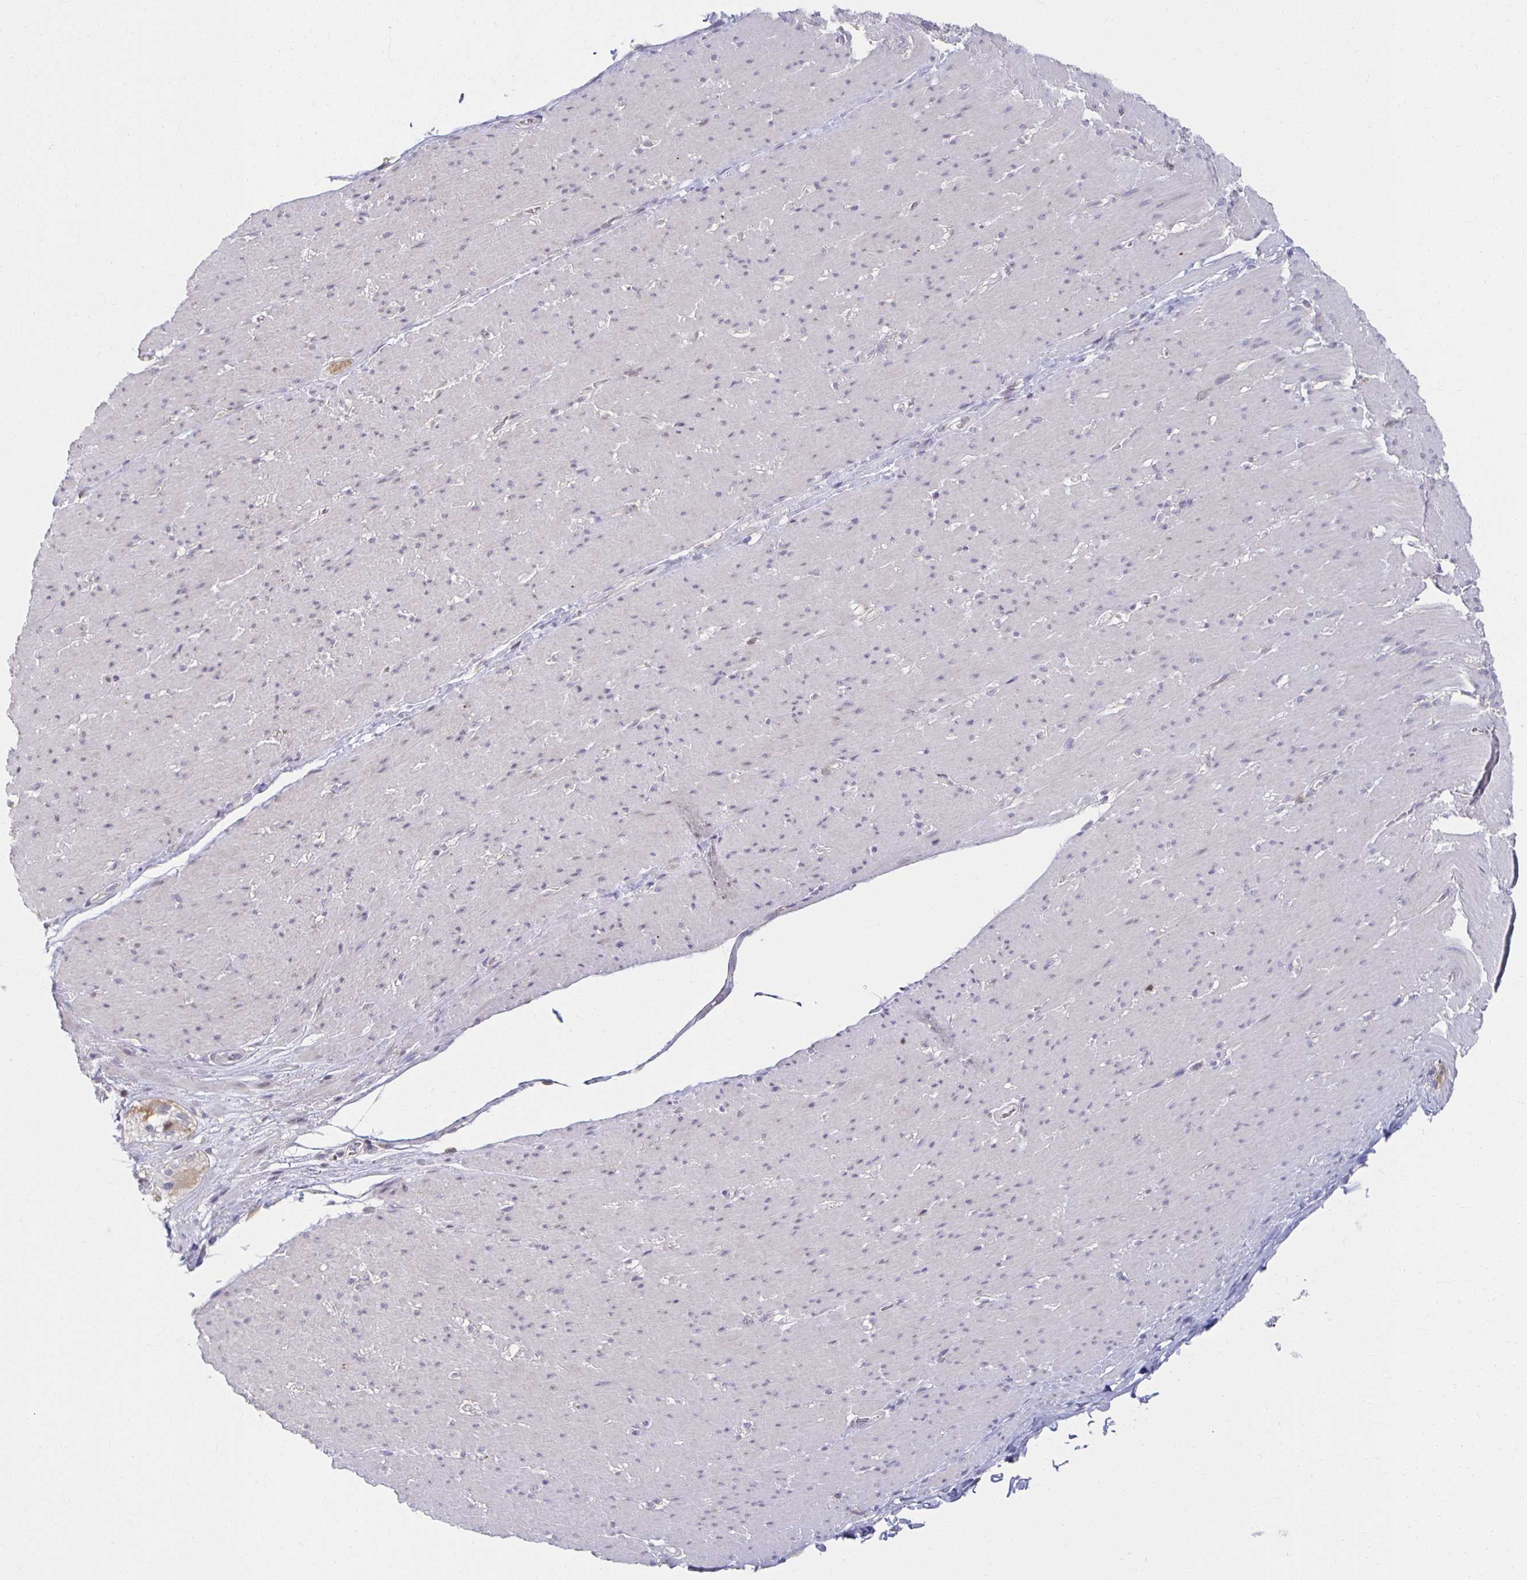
{"staining": {"intensity": "negative", "quantity": "none", "location": "none"}, "tissue": "smooth muscle", "cell_type": "Smooth muscle cells", "image_type": "normal", "snomed": [{"axis": "morphology", "description": "Normal tissue, NOS"}, {"axis": "topography", "description": "Smooth muscle"}, {"axis": "topography", "description": "Rectum"}], "caption": "Immunohistochemistry of unremarkable human smooth muscle reveals no staining in smooth muscle cells. The staining is performed using DAB (3,3'-diaminobenzidine) brown chromogen with nuclei counter-stained in using hematoxylin.", "gene": "ZNF692", "patient": {"sex": "male", "age": 53}}